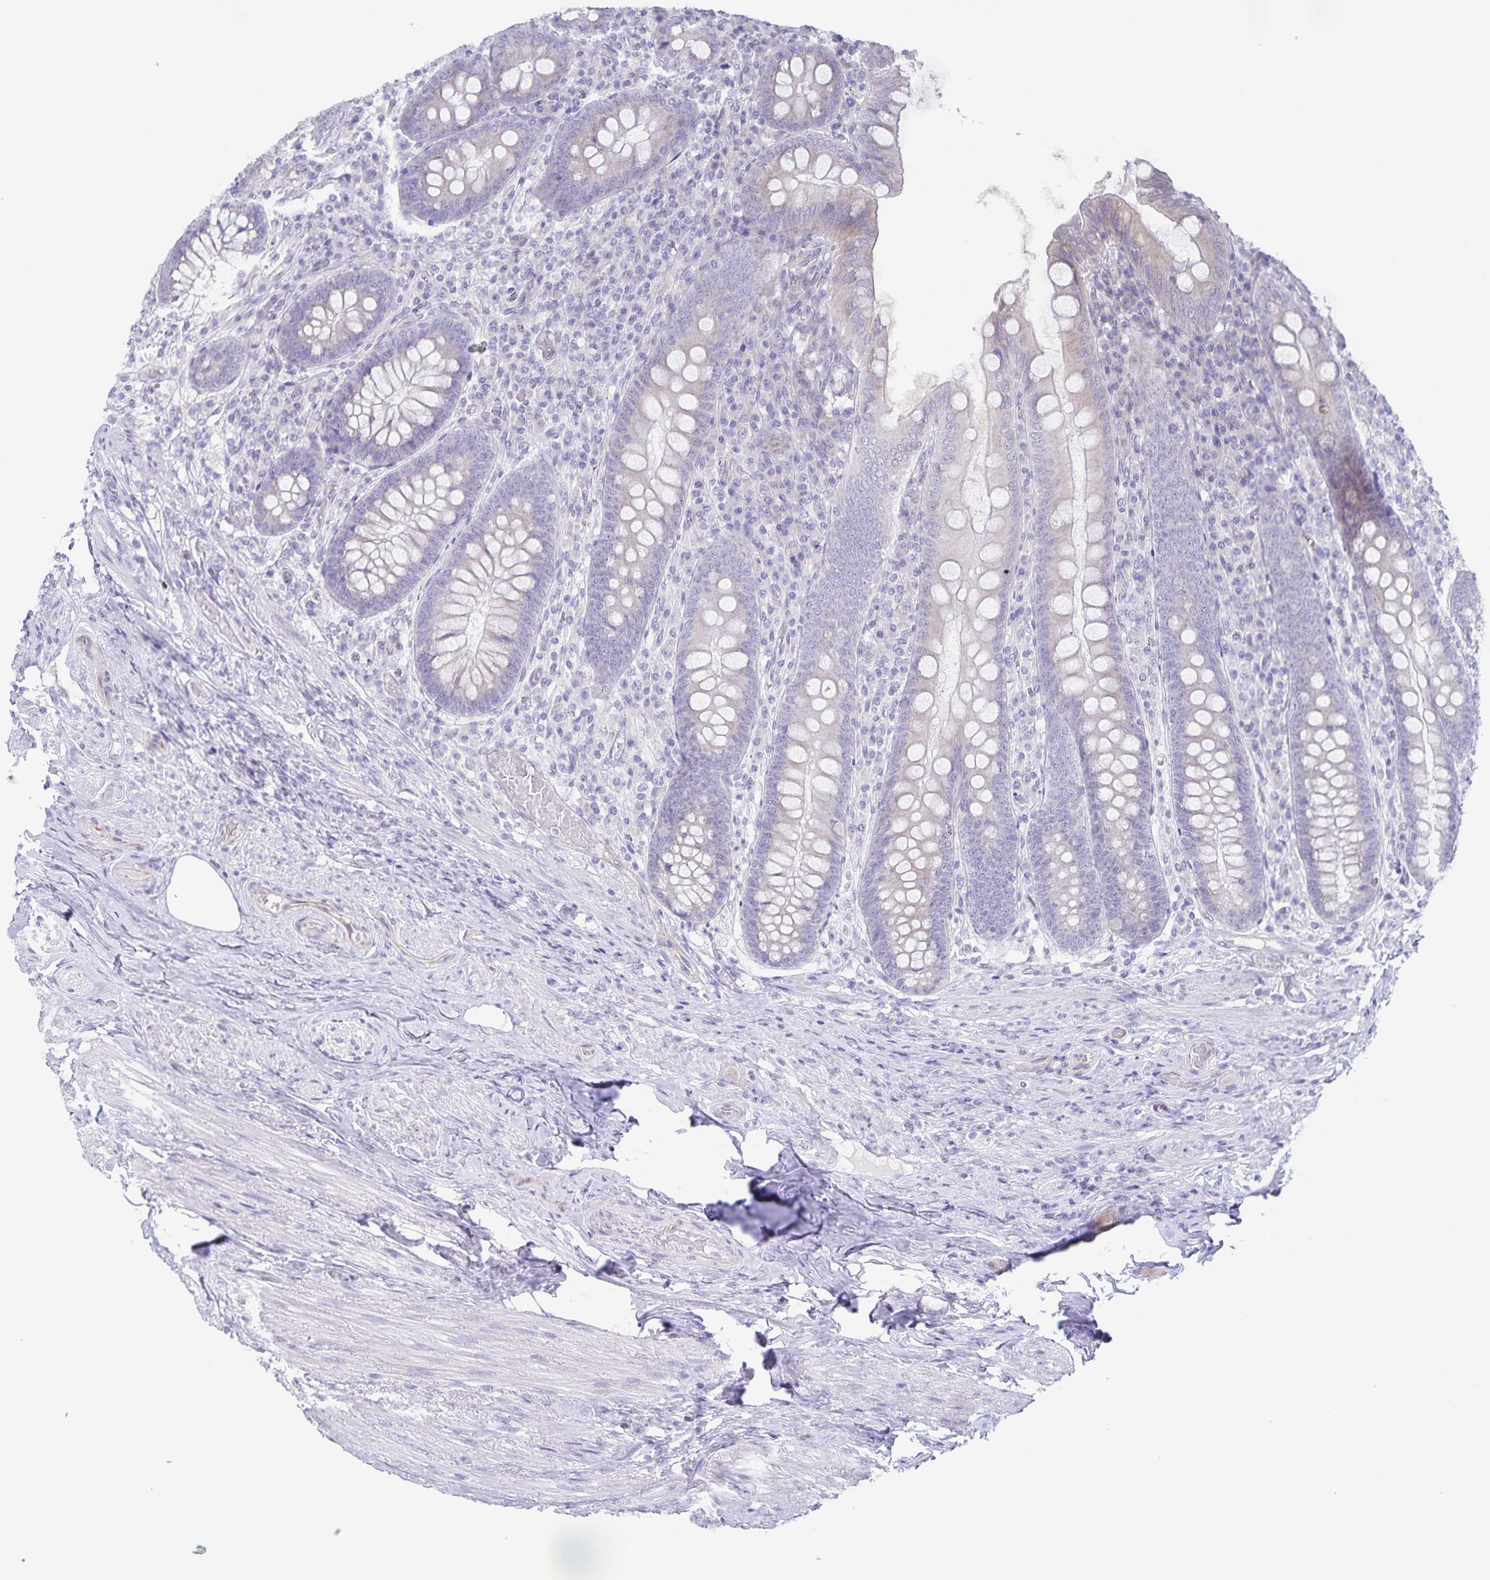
{"staining": {"intensity": "weak", "quantity": "<25%", "location": "cytoplasmic/membranous"}, "tissue": "appendix", "cell_type": "Glandular cells", "image_type": "normal", "snomed": [{"axis": "morphology", "description": "Normal tissue, NOS"}, {"axis": "topography", "description": "Appendix"}], "caption": "Human appendix stained for a protein using immunohistochemistry shows no positivity in glandular cells.", "gene": "AQP4", "patient": {"sex": "male", "age": 71}}